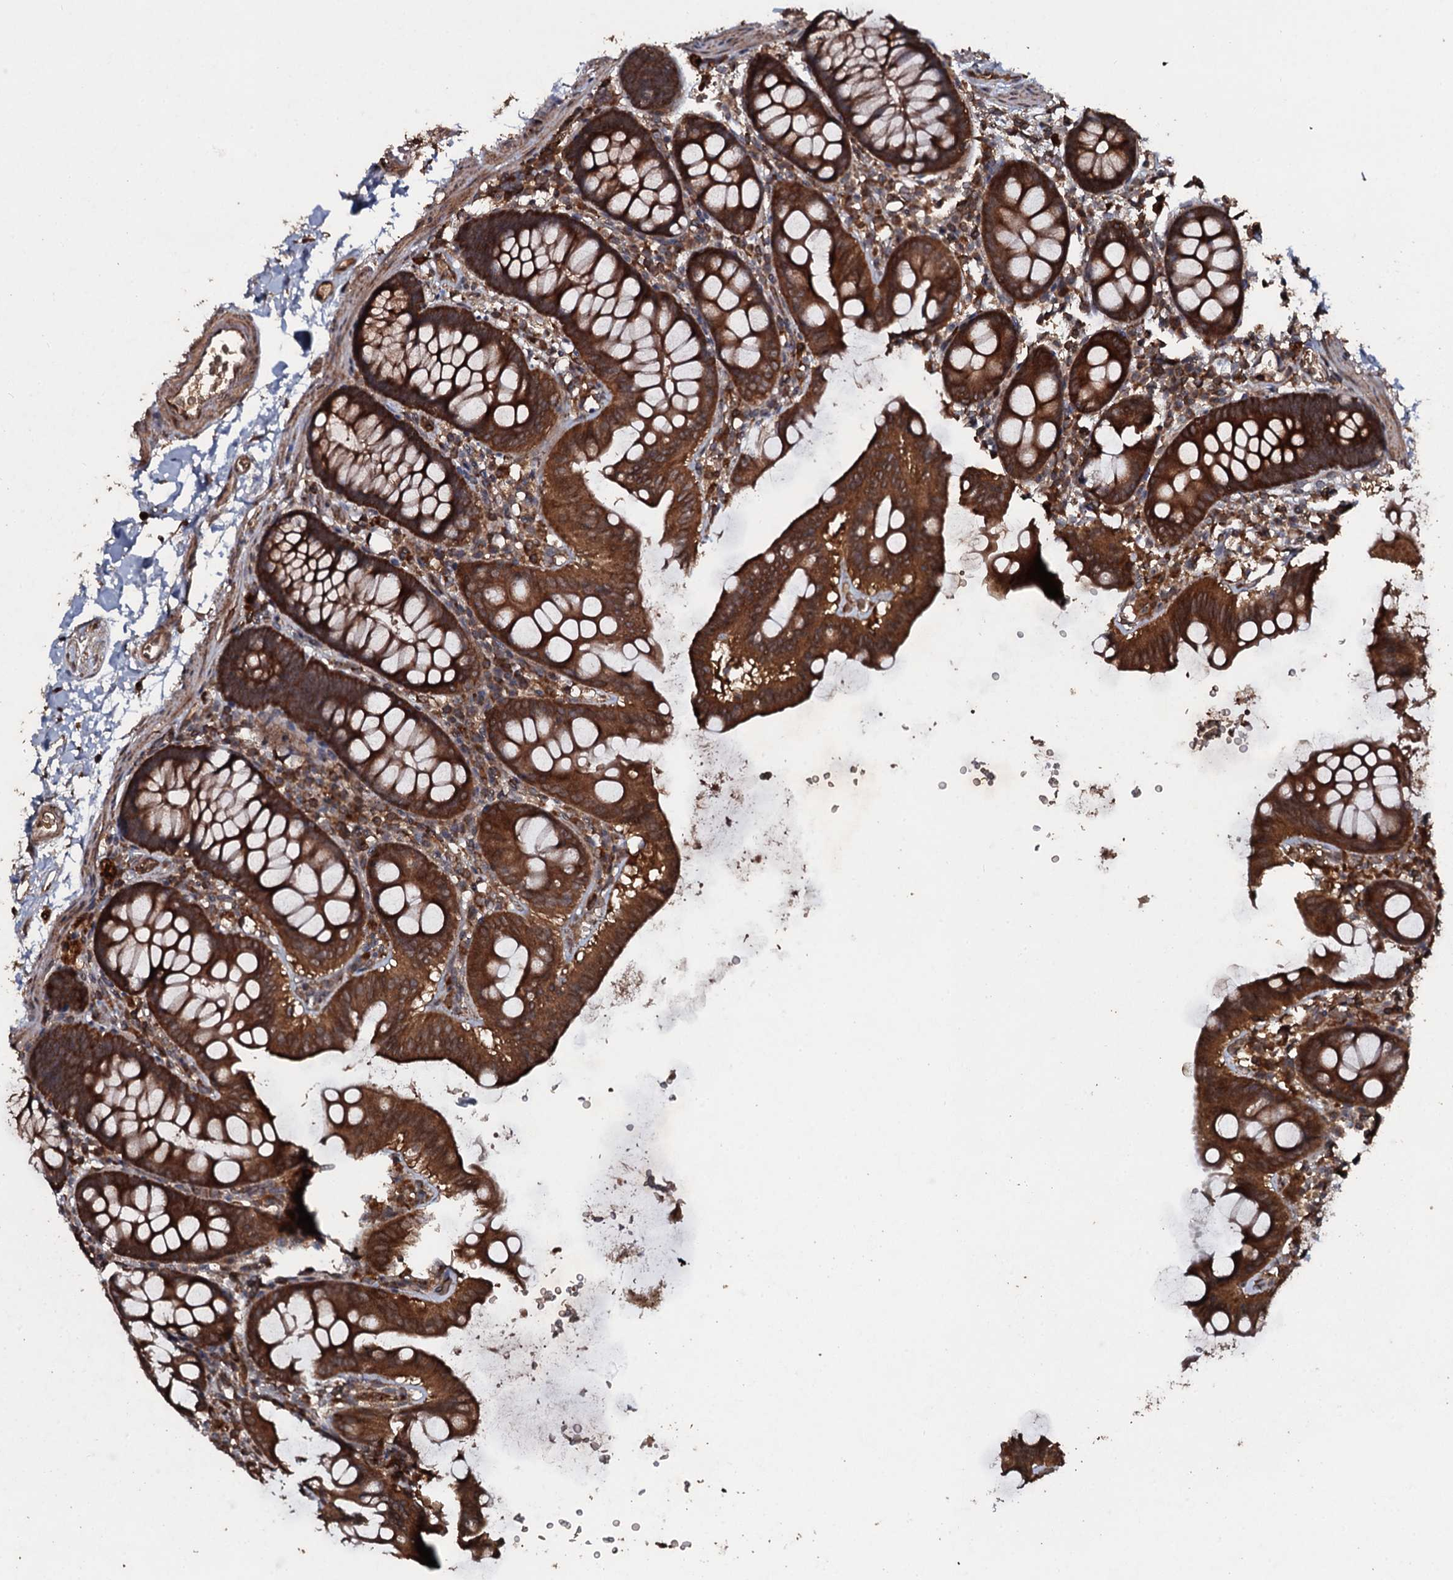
{"staining": {"intensity": "strong", "quantity": ">75%", "location": "cytoplasmic/membranous"}, "tissue": "colon", "cell_type": "Glandular cells", "image_type": "normal", "snomed": [{"axis": "morphology", "description": "Normal tissue, NOS"}, {"axis": "topography", "description": "Colon"}], "caption": "Immunohistochemical staining of unremarkable colon displays high levels of strong cytoplasmic/membranous staining in approximately >75% of glandular cells. Using DAB (3,3'-diaminobenzidine) (brown) and hematoxylin (blue) stains, captured at high magnification using brightfield microscopy.", "gene": "ADGRG3", "patient": {"sex": "male", "age": 75}}